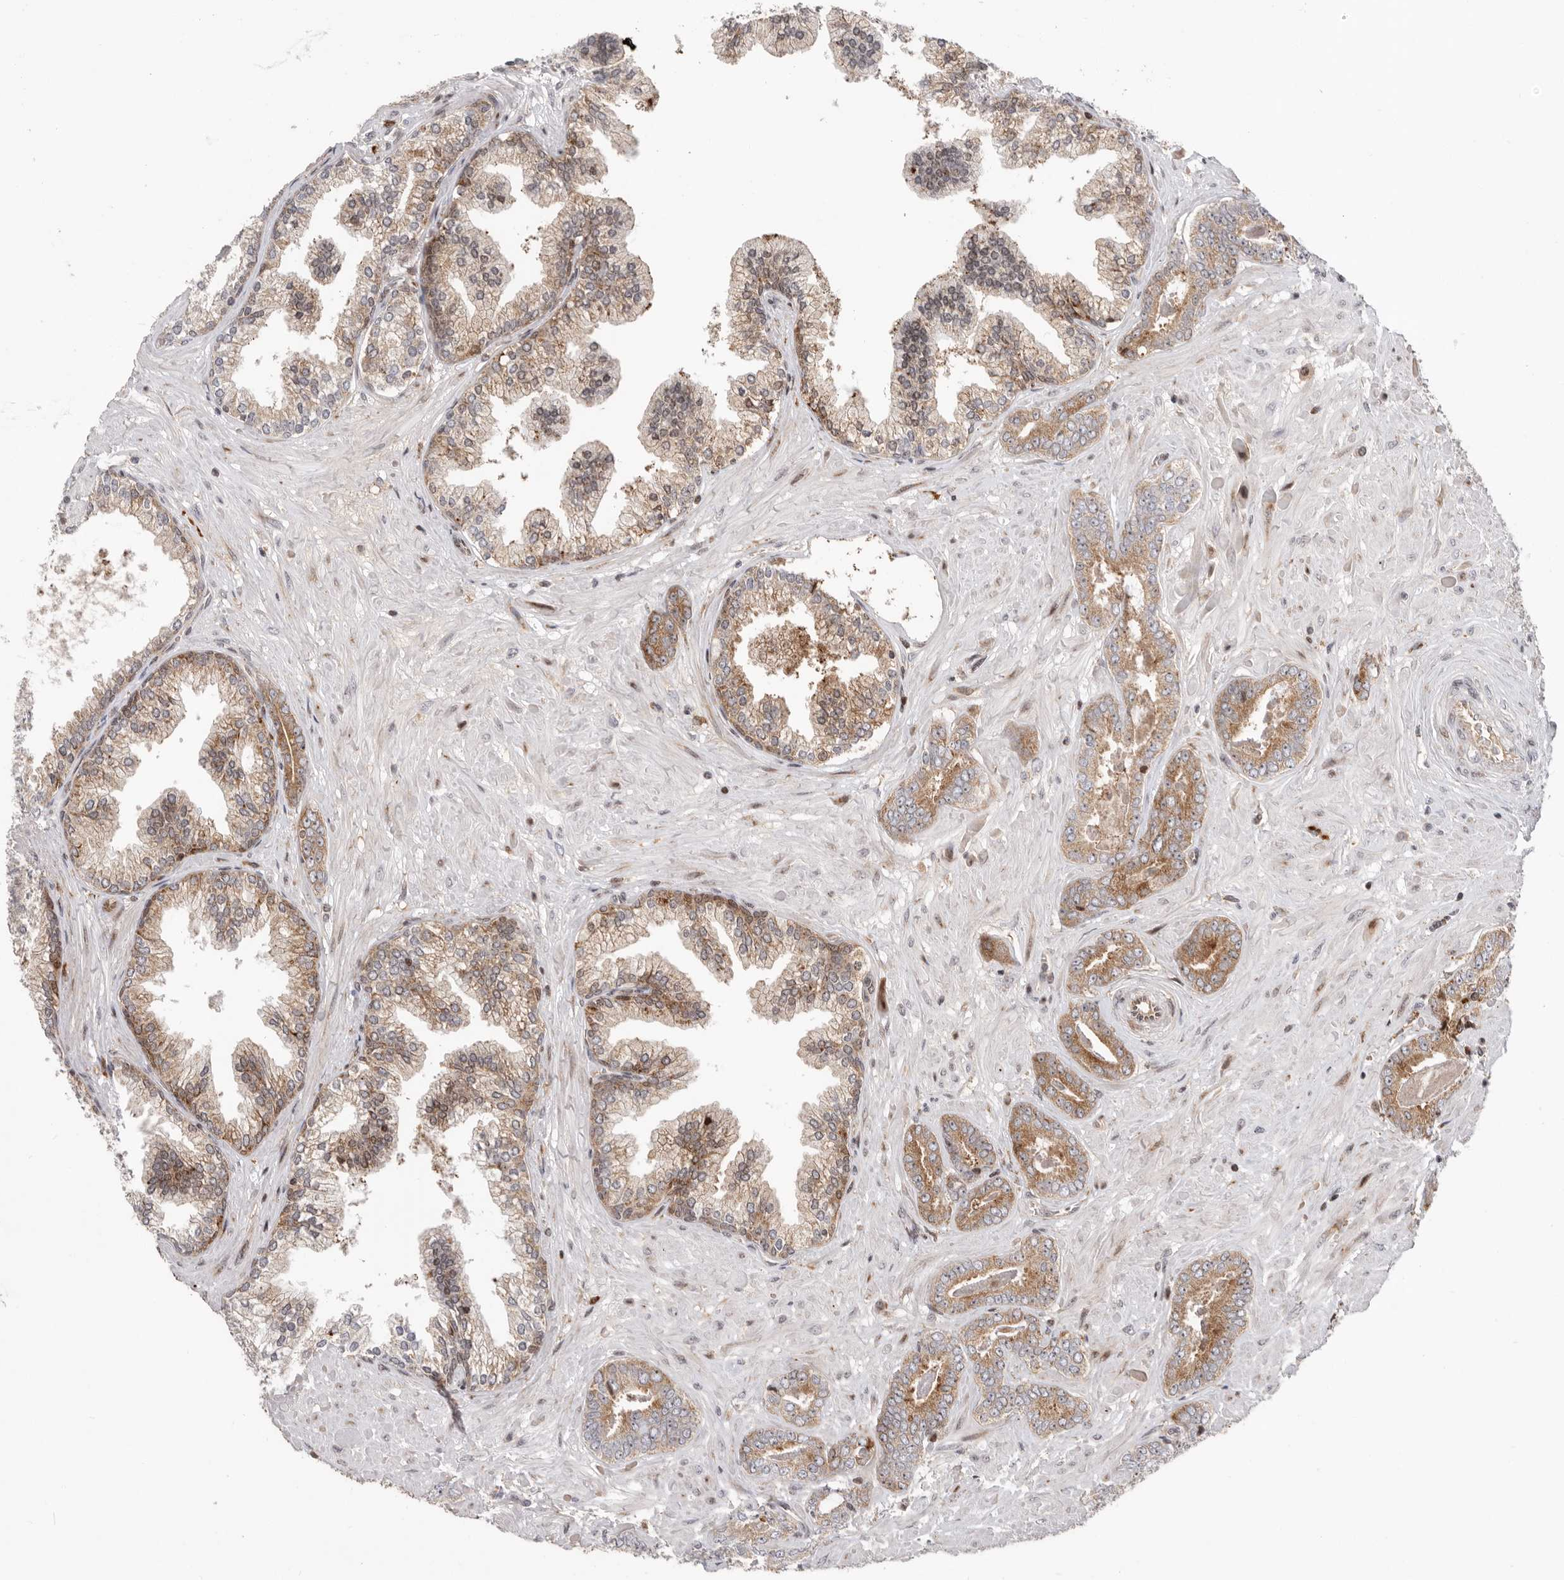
{"staining": {"intensity": "moderate", "quantity": ">75%", "location": "cytoplasmic/membranous"}, "tissue": "prostate cancer", "cell_type": "Tumor cells", "image_type": "cancer", "snomed": [{"axis": "morphology", "description": "Adenocarcinoma, Low grade"}, {"axis": "topography", "description": "Prostate"}], "caption": "Immunohistochemistry (IHC) of prostate cancer reveals medium levels of moderate cytoplasmic/membranous positivity in about >75% of tumor cells. The protein of interest is shown in brown color, while the nuclei are stained blue.", "gene": "FZD3", "patient": {"sex": "male", "age": 71}}